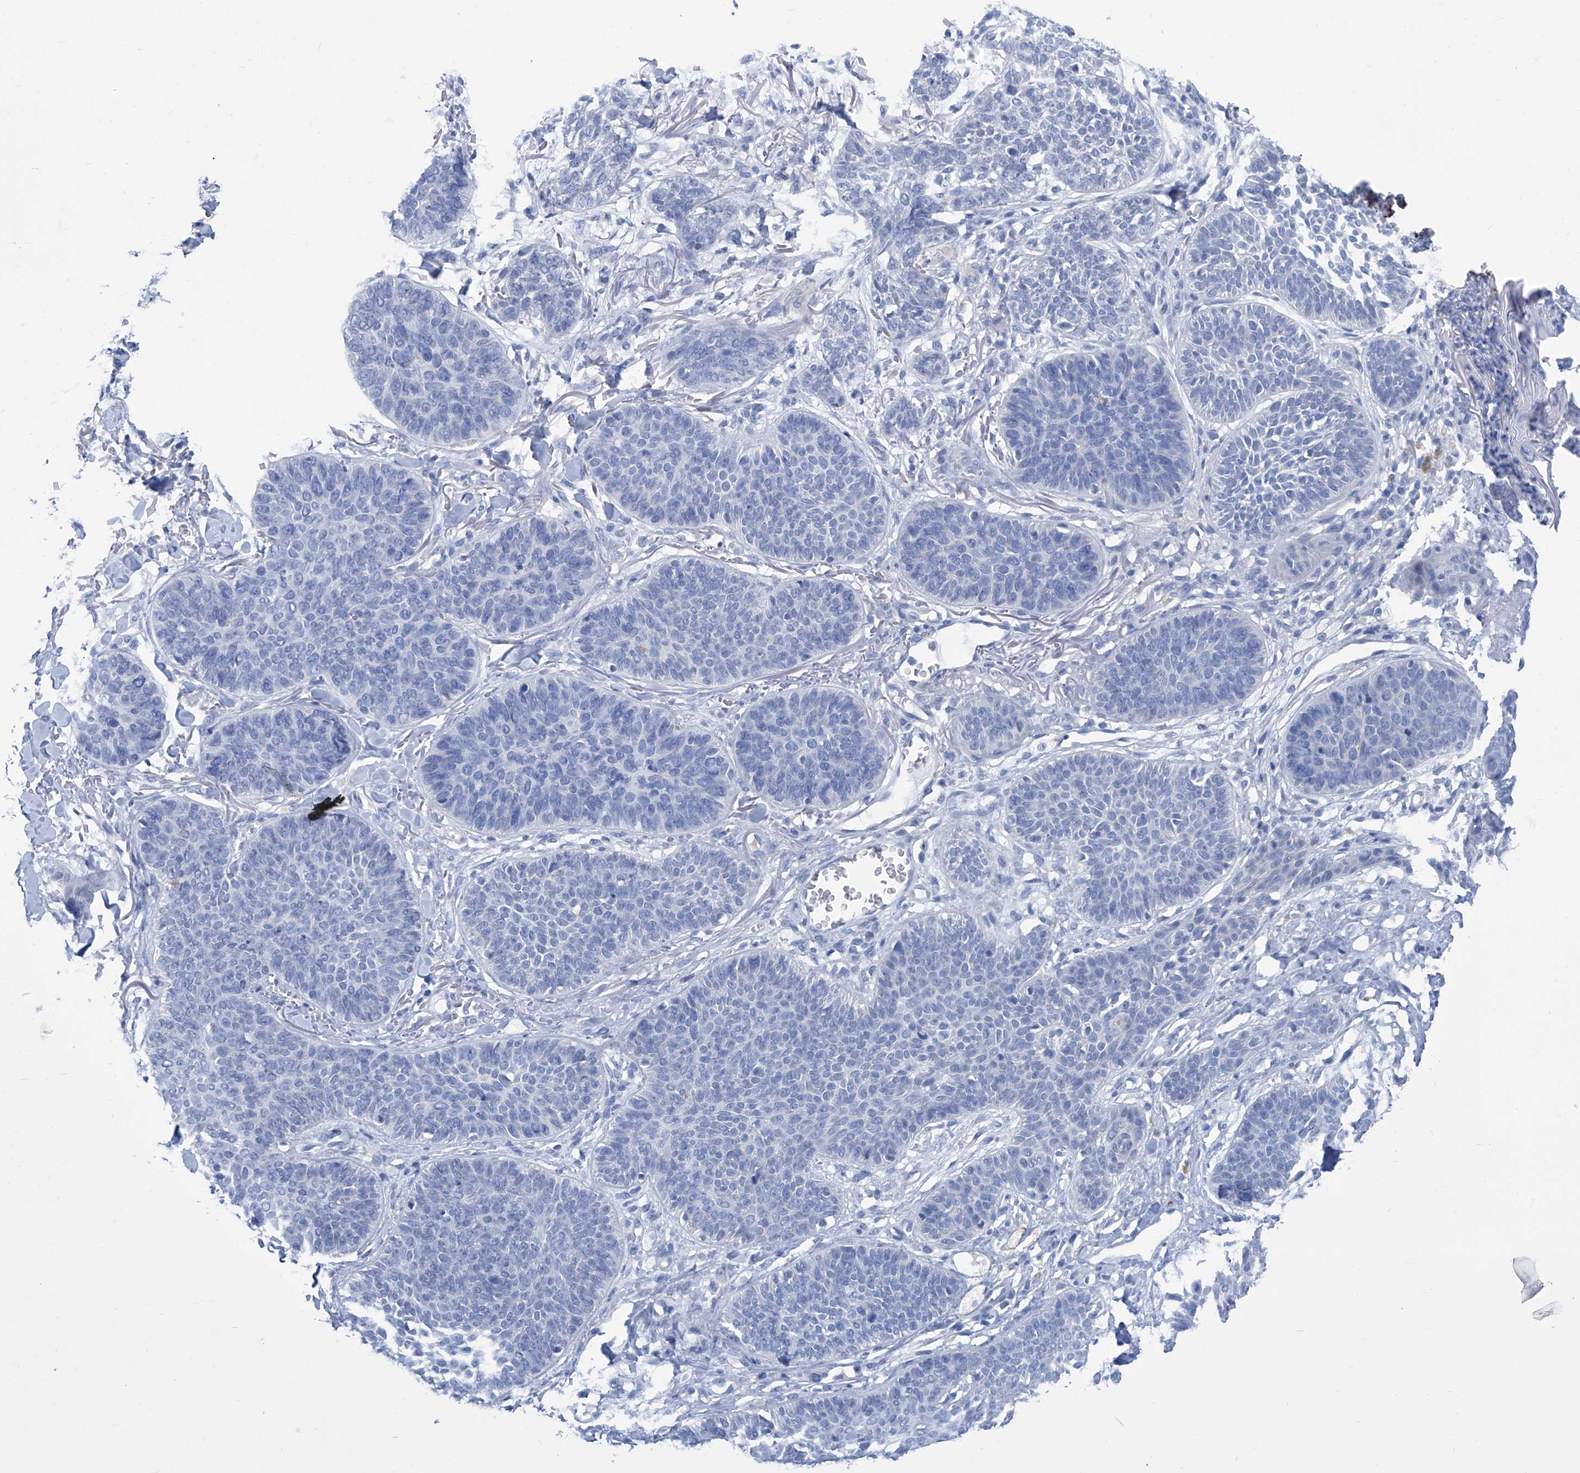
{"staining": {"intensity": "negative", "quantity": "none", "location": "none"}, "tissue": "skin cancer", "cell_type": "Tumor cells", "image_type": "cancer", "snomed": [{"axis": "morphology", "description": "Basal cell carcinoma"}, {"axis": "topography", "description": "Skin"}], "caption": "This is a photomicrograph of IHC staining of skin cancer (basal cell carcinoma), which shows no staining in tumor cells. (Stains: DAB immunohistochemistry with hematoxylin counter stain, Microscopy: brightfield microscopy at high magnification).", "gene": "IMPA2", "patient": {"sex": "male", "age": 85}}